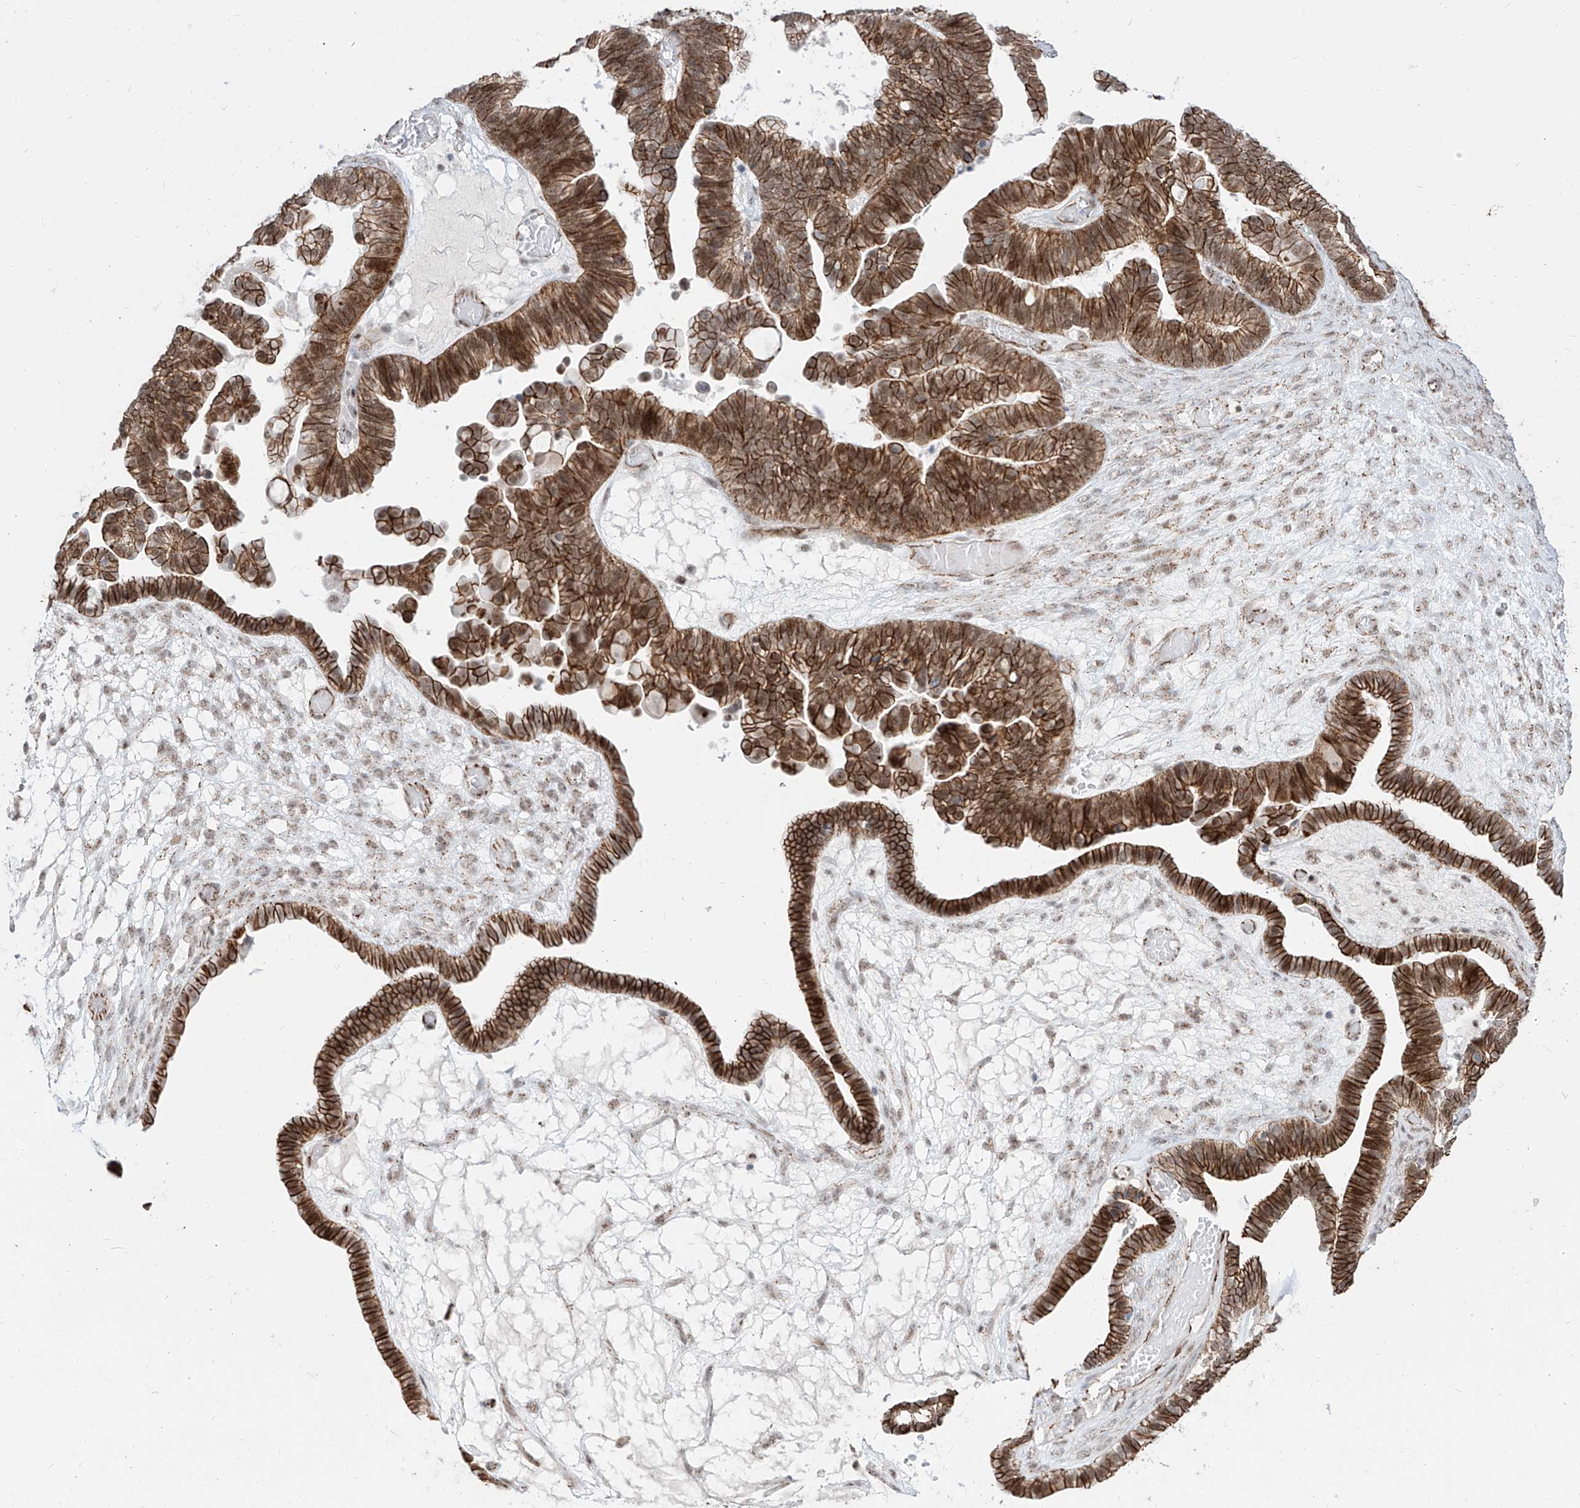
{"staining": {"intensity": "strong", "quantity": ">75%", "location": "cytoplasmic/membranous,nuclear"}, "tissue": "ovarian cancer", "cell_type": "Tumor cells", "image_type": "cancer", "snomed": [{"axis": "morphology", "description": "Cystadenocarcinoma, serous, NOS"}, {"axis": "topography", "description": "Ovary"}], "caption": "Ovarian serous cystadenocarcinoma tissue shows strong cytoplasmic/membranous and nuclear expression in approximately >75% of tumor cells, visualized by immunohistochemistry.", "gene": "ZNF710", "patient": {"sex": "female", "age": 56}}